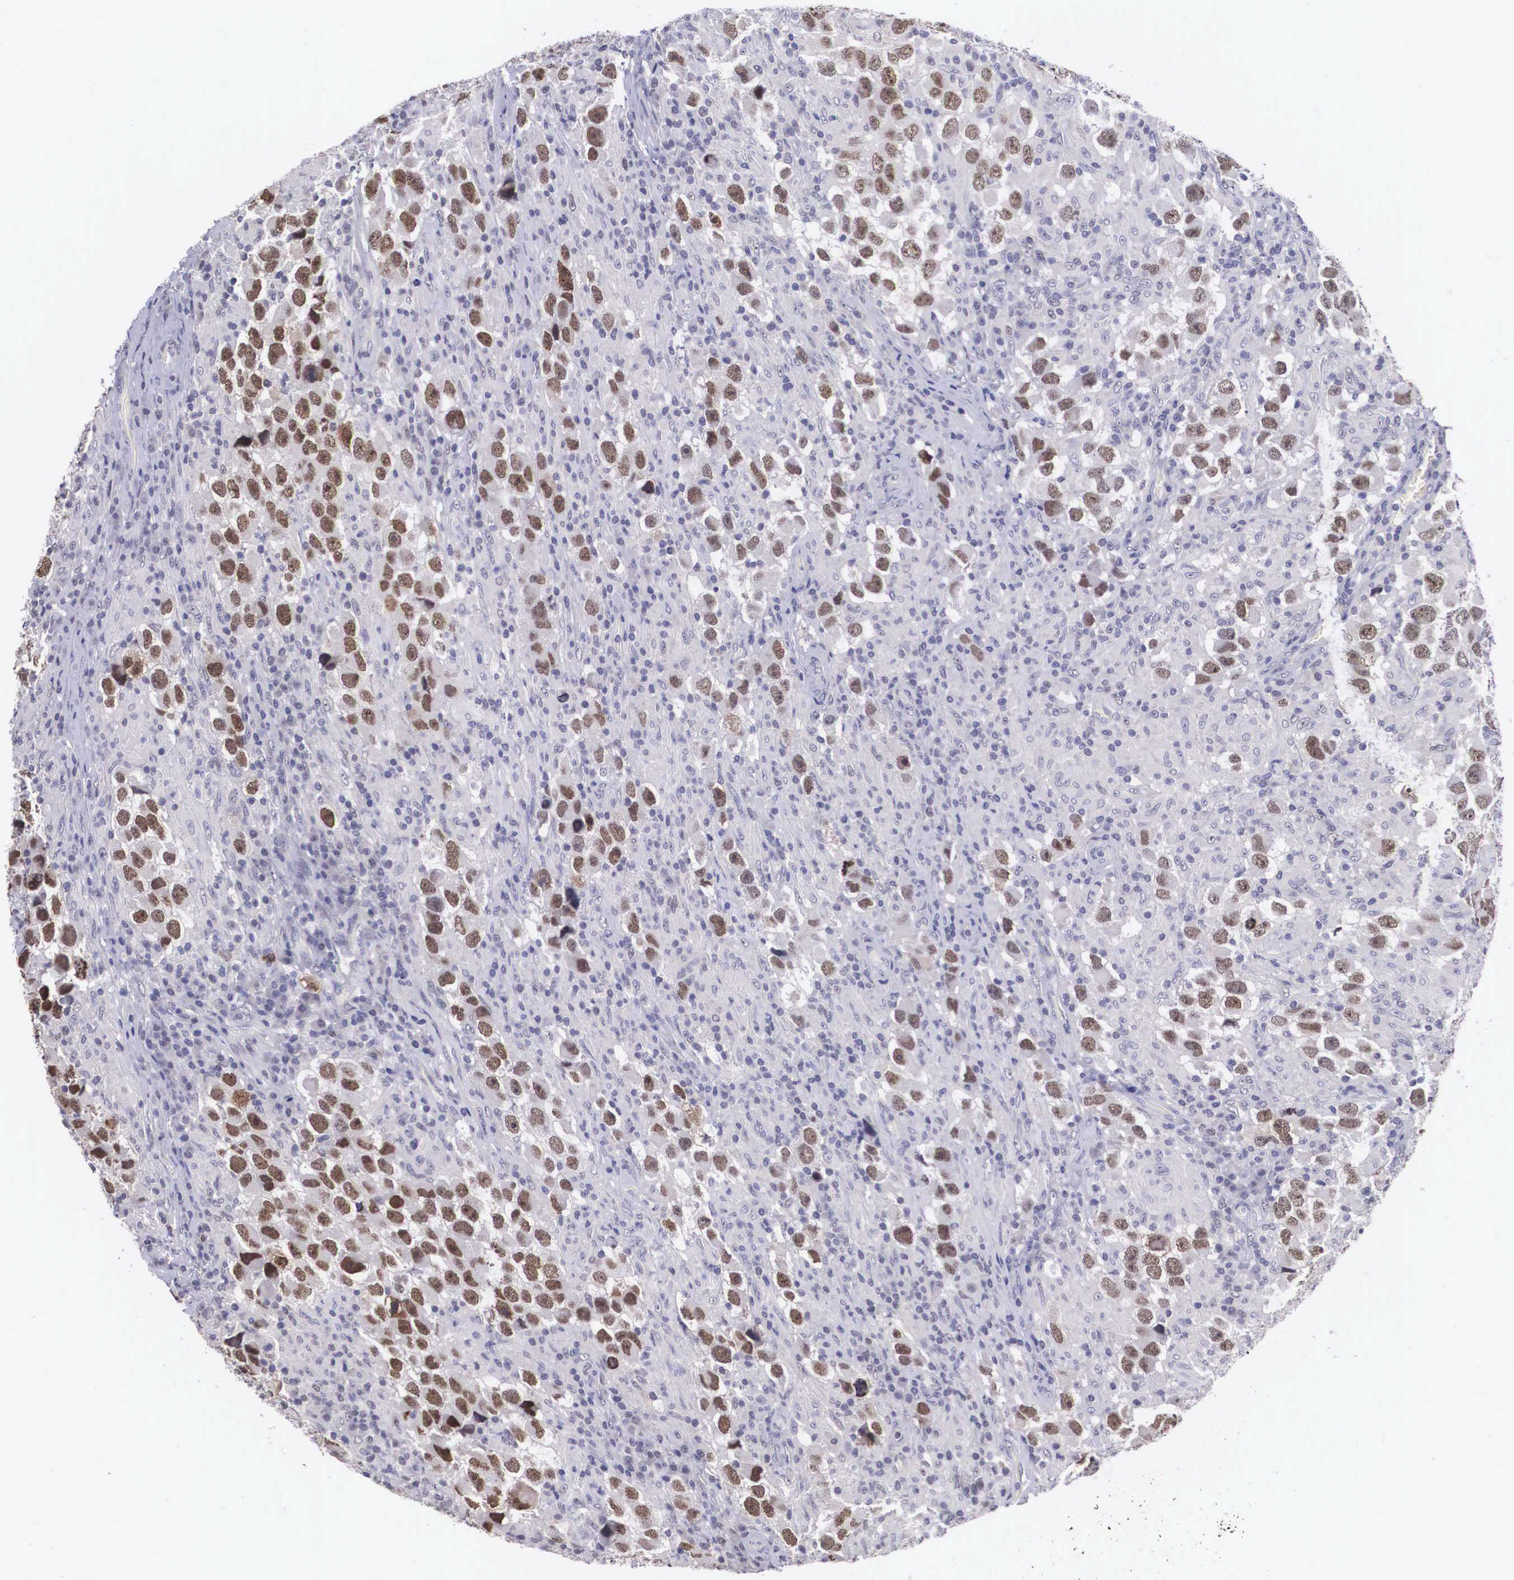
{"staining": {"intensity": "moderate", "quantity": "25%-75%", "location": "nuclear"}, "tissue": "testis cancer", "cell_type": "Tumor cells", "image_type": "cancer", "snomed": [{"axis": "morphology", "description": "Carcinoma, Embryonal, NOS"}, {"axis": "topography", "description": "Testis"}], "caption": "Immunohistochemistry staining of testis cancer (embryonal carcinoma), which reveals medium levels of moderate nuclear positivity in about 25%-75% of tumor cells indicating moderate nuclear protein expression. The staining was performed using DAB (brown) for protein detection and nuclei were counterstained in hematoxylin (blue).", "gene": "ZNF275", "patient": {"sex": "male", "age": 21}}